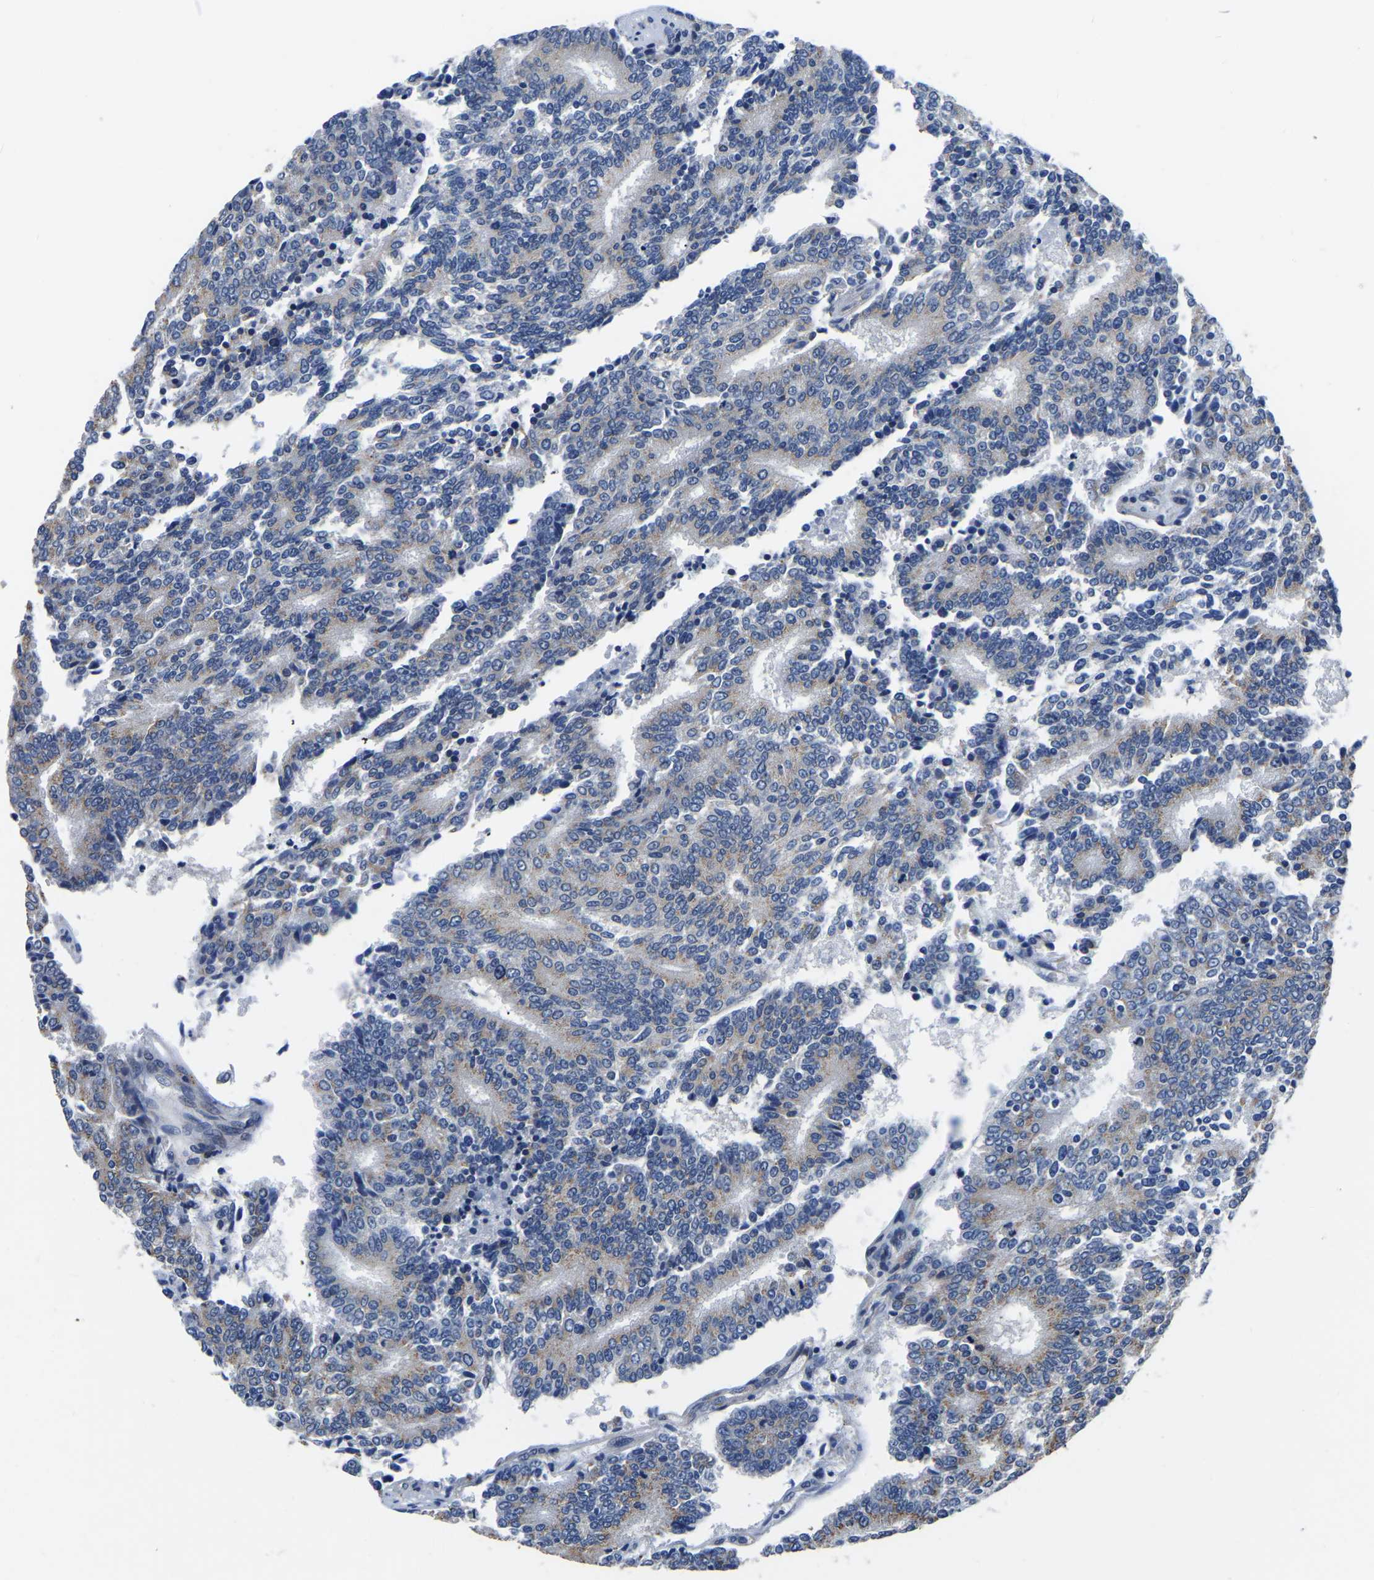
{"staining": {"intensity": "negative", "quantity": "none", "location": "none"}, "tissue": "prostate cancer", "cell_type": "Tumor cells", "image_type": "cancer", "snomed": [{"axis": "morphology", "description": "Normal tissue, NOS"}, {"axis": "morphology", "description": "Adenocarcinoma, High grade"}, {"axis": "topography", "description": "Prostate"}, {"axis": "topography", "description": "Seminal veicle"}], "caption": "High magnification brightfield microscopy of prostate cancer stained with DAB (3,3'-diaminobenzidine) (brown) and counterstained with hematoxylin (blue): tumor cells show no significant staining.", "gene": "PDLIM7", "patient": {"sex": "male", "age": 55}}